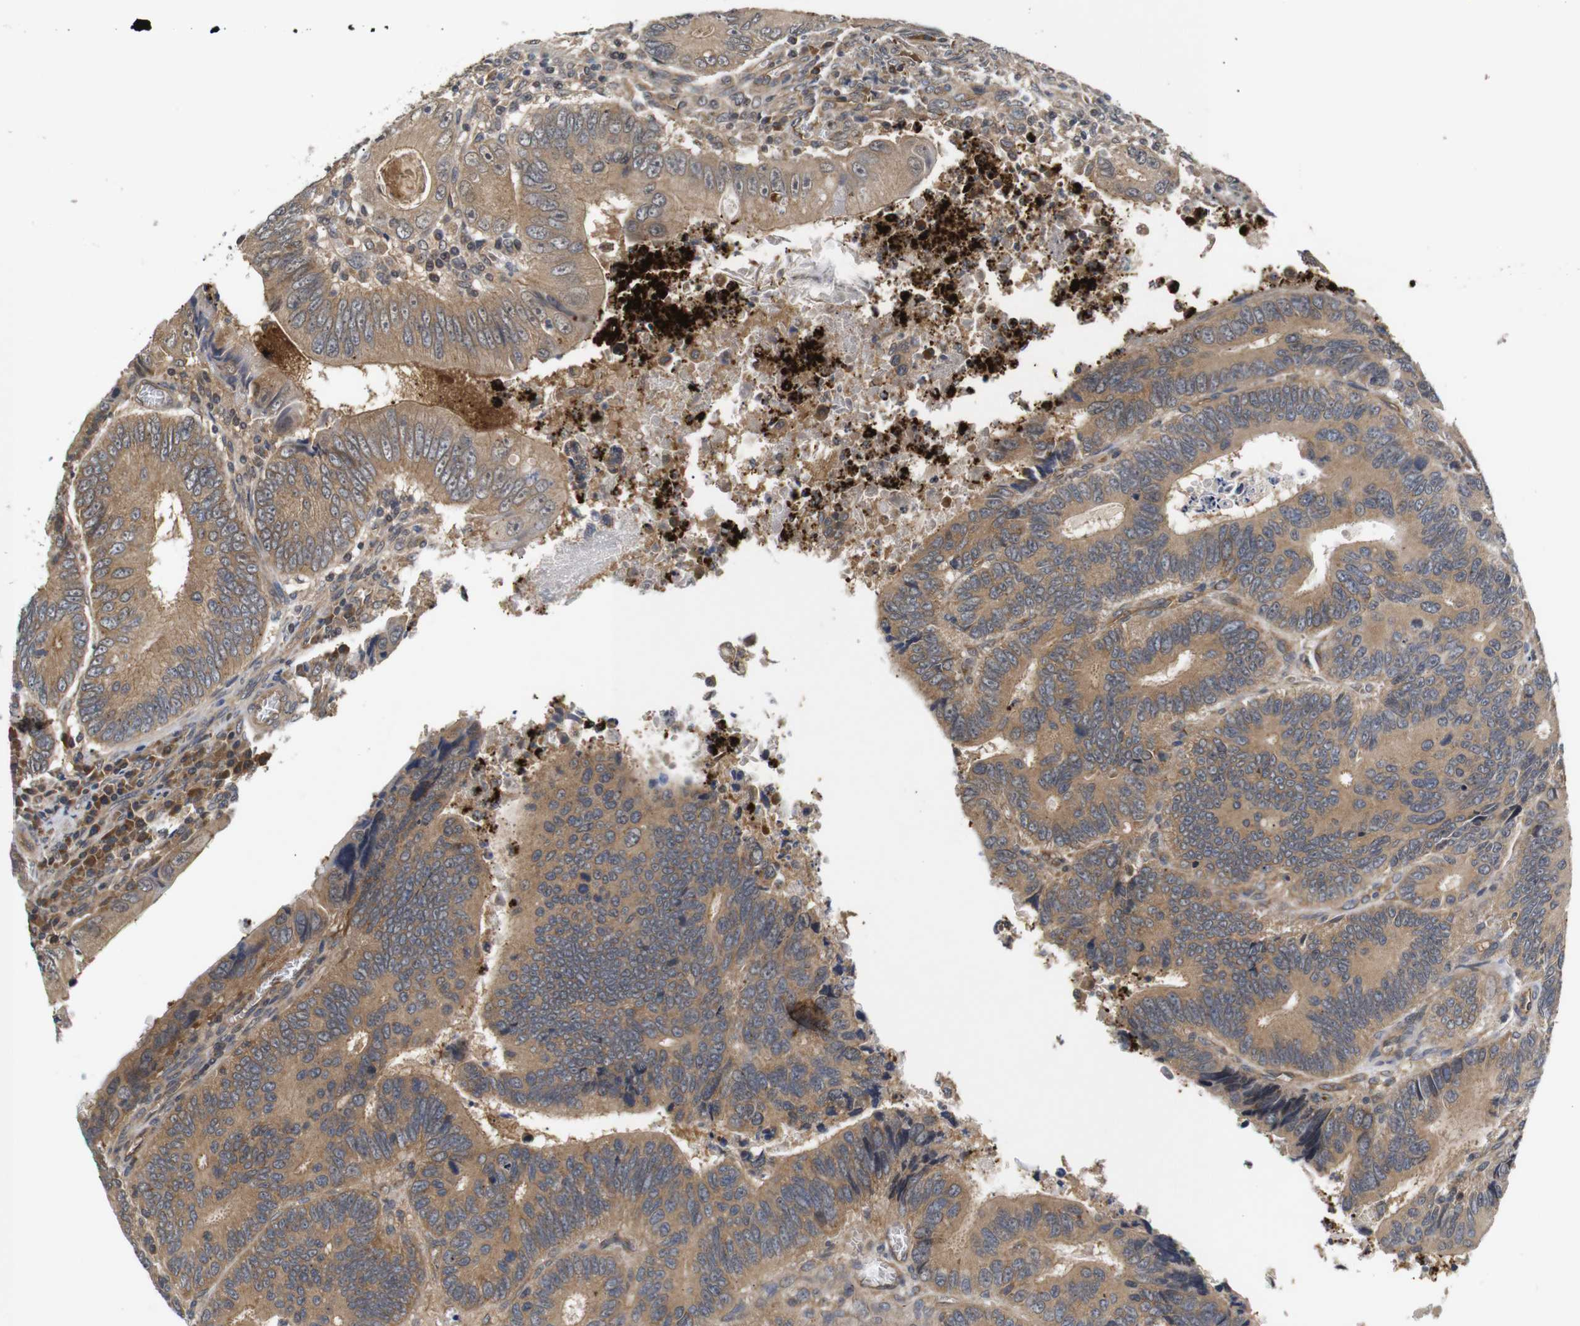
{"staining": {"intensity": "moderate", "quantity": ">75%", "location": "cytoplasmic/membranous"}, "tissue": "colorectal cancer", "cell_type": "Tumor cells", "image_type": "cancer", "snomed": [{"axis": "morphology", "description": "Inflammation, NOS"}, {"axis": "morphology", "description": "Adenocarcinoma, NOS"}, {"axis": "topography", "description": "Colon"}], "caption": "DAB (3,3'-diaminobenzidine) immunohistochemical staining of colorectal cancer (adenocarcinoma) shows moderate cytoplasmic/membranous protein expression in about >75% of tumor cells. (DAB IHC with brightfield microscopy, high magnification).", "gene": "RIPK1", "patient": {"sex": "male", "age": 72}}